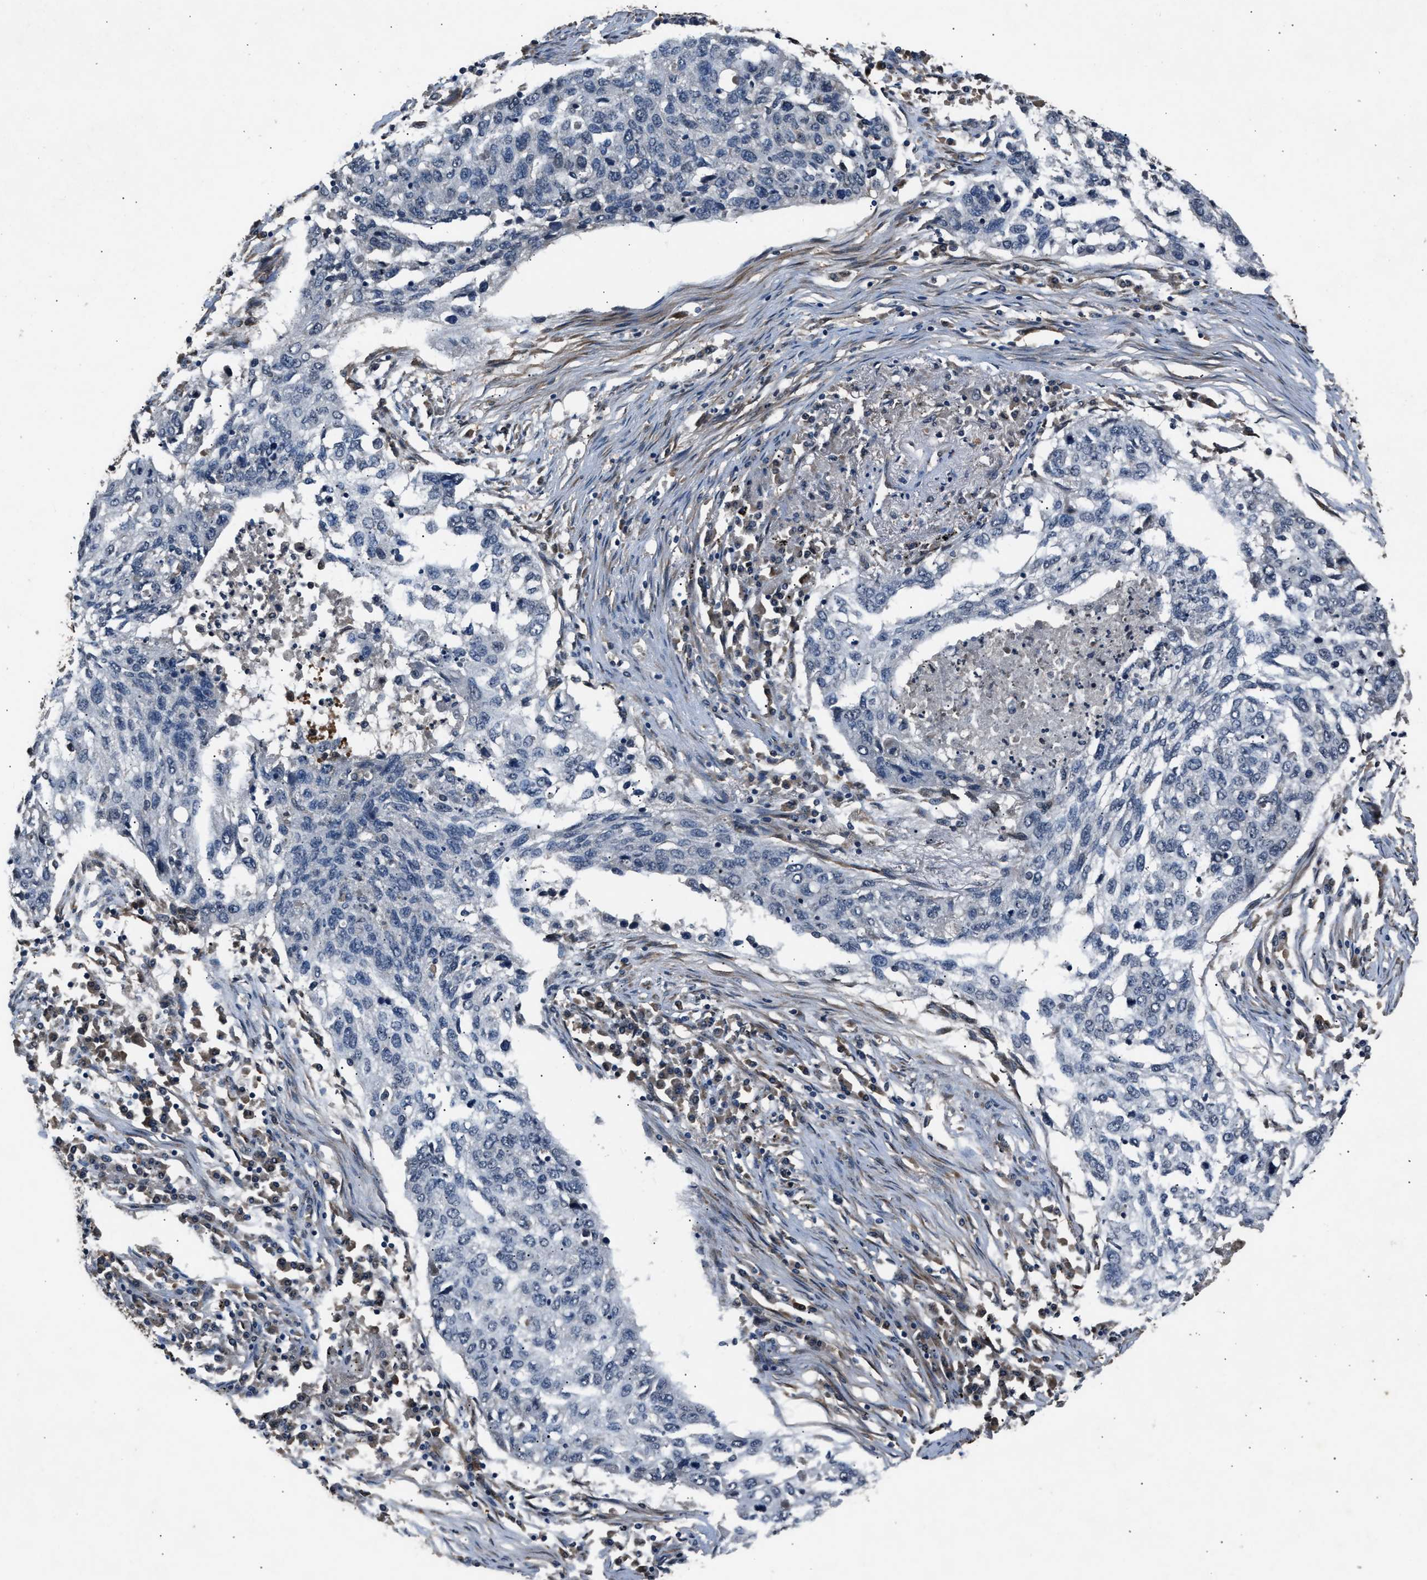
{"staining": {"intensity": "negative", "quantity": "none", "location": "none"}, "tissue": "lung cancer", "cell_type": "Tumor cells", "image_type": "cancer", "snomed": [{"axis": "morphology", "description": "Squamous cell carcinoma, NOS"}, {"axis": "topography", "description": "Lung"}], "caption": "Tumor cells are negative for brown protein staining in lung cancer (squamous cell carcinoma).", "gene": "TP53I3", "patient": {"sex": "female", "age": 63}}